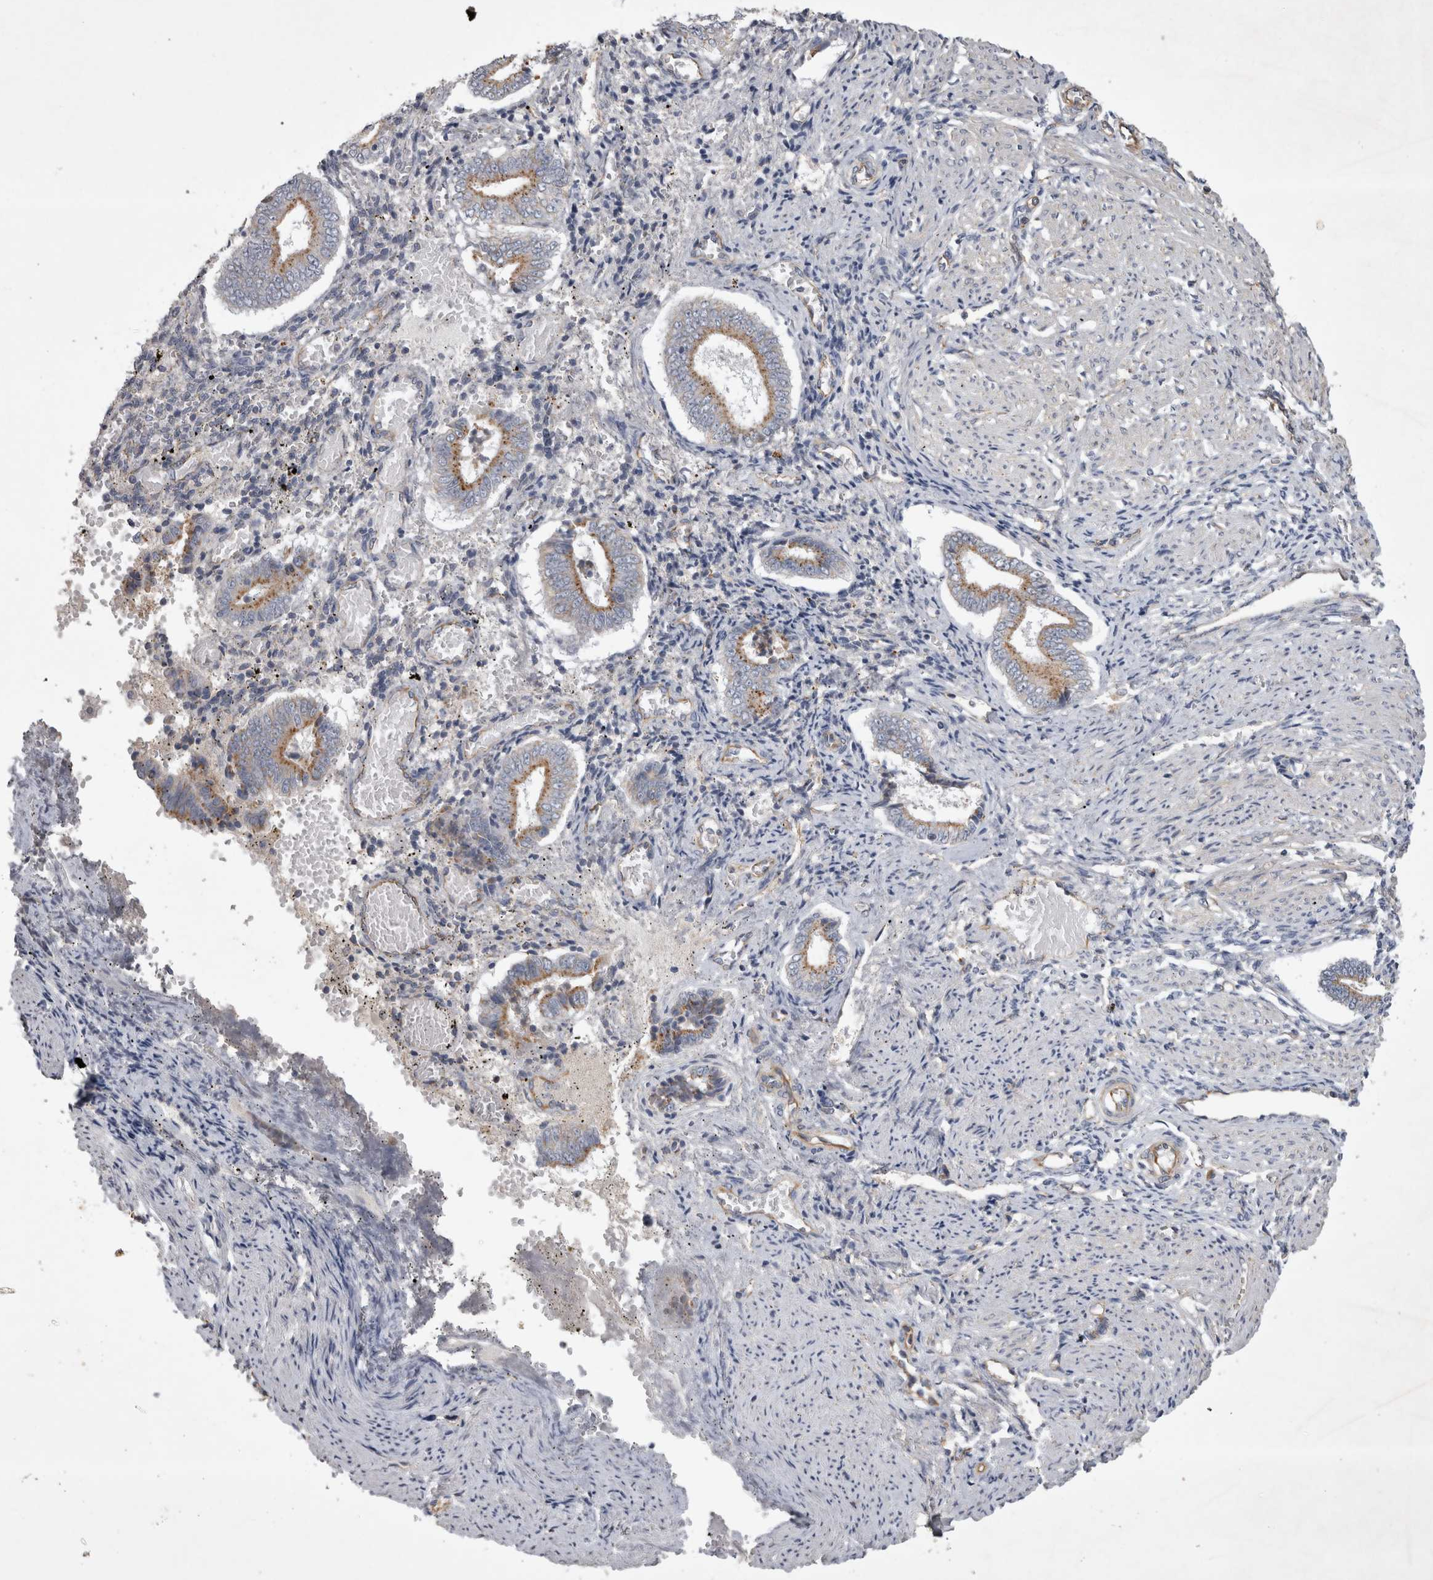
{"staining": {"intensity": "negative", "quantity": "none", "location": "none"}, "tissue": "endometrium", "cell_type": "Cells in endometrial stroma", "image_type": "normal", "snomed": [{"axis": "morphology", "description": "Normal tissue, NOS"}, {"axis": "topography", "description": "Endometrium"}], "caption": "DAB (3,3'-diaminobenzidine) immunohistochemical staining of normal human endometrium reveals no significant staining in cells in endometrial stroma. The staining was performed using DAB to visualize the protein expression in brown, while the nuclei were stained in blue with hematoxylin (Magnification: 20x).", "gene": "STRADB", "patient": {"sex": "female", "age": 42}}